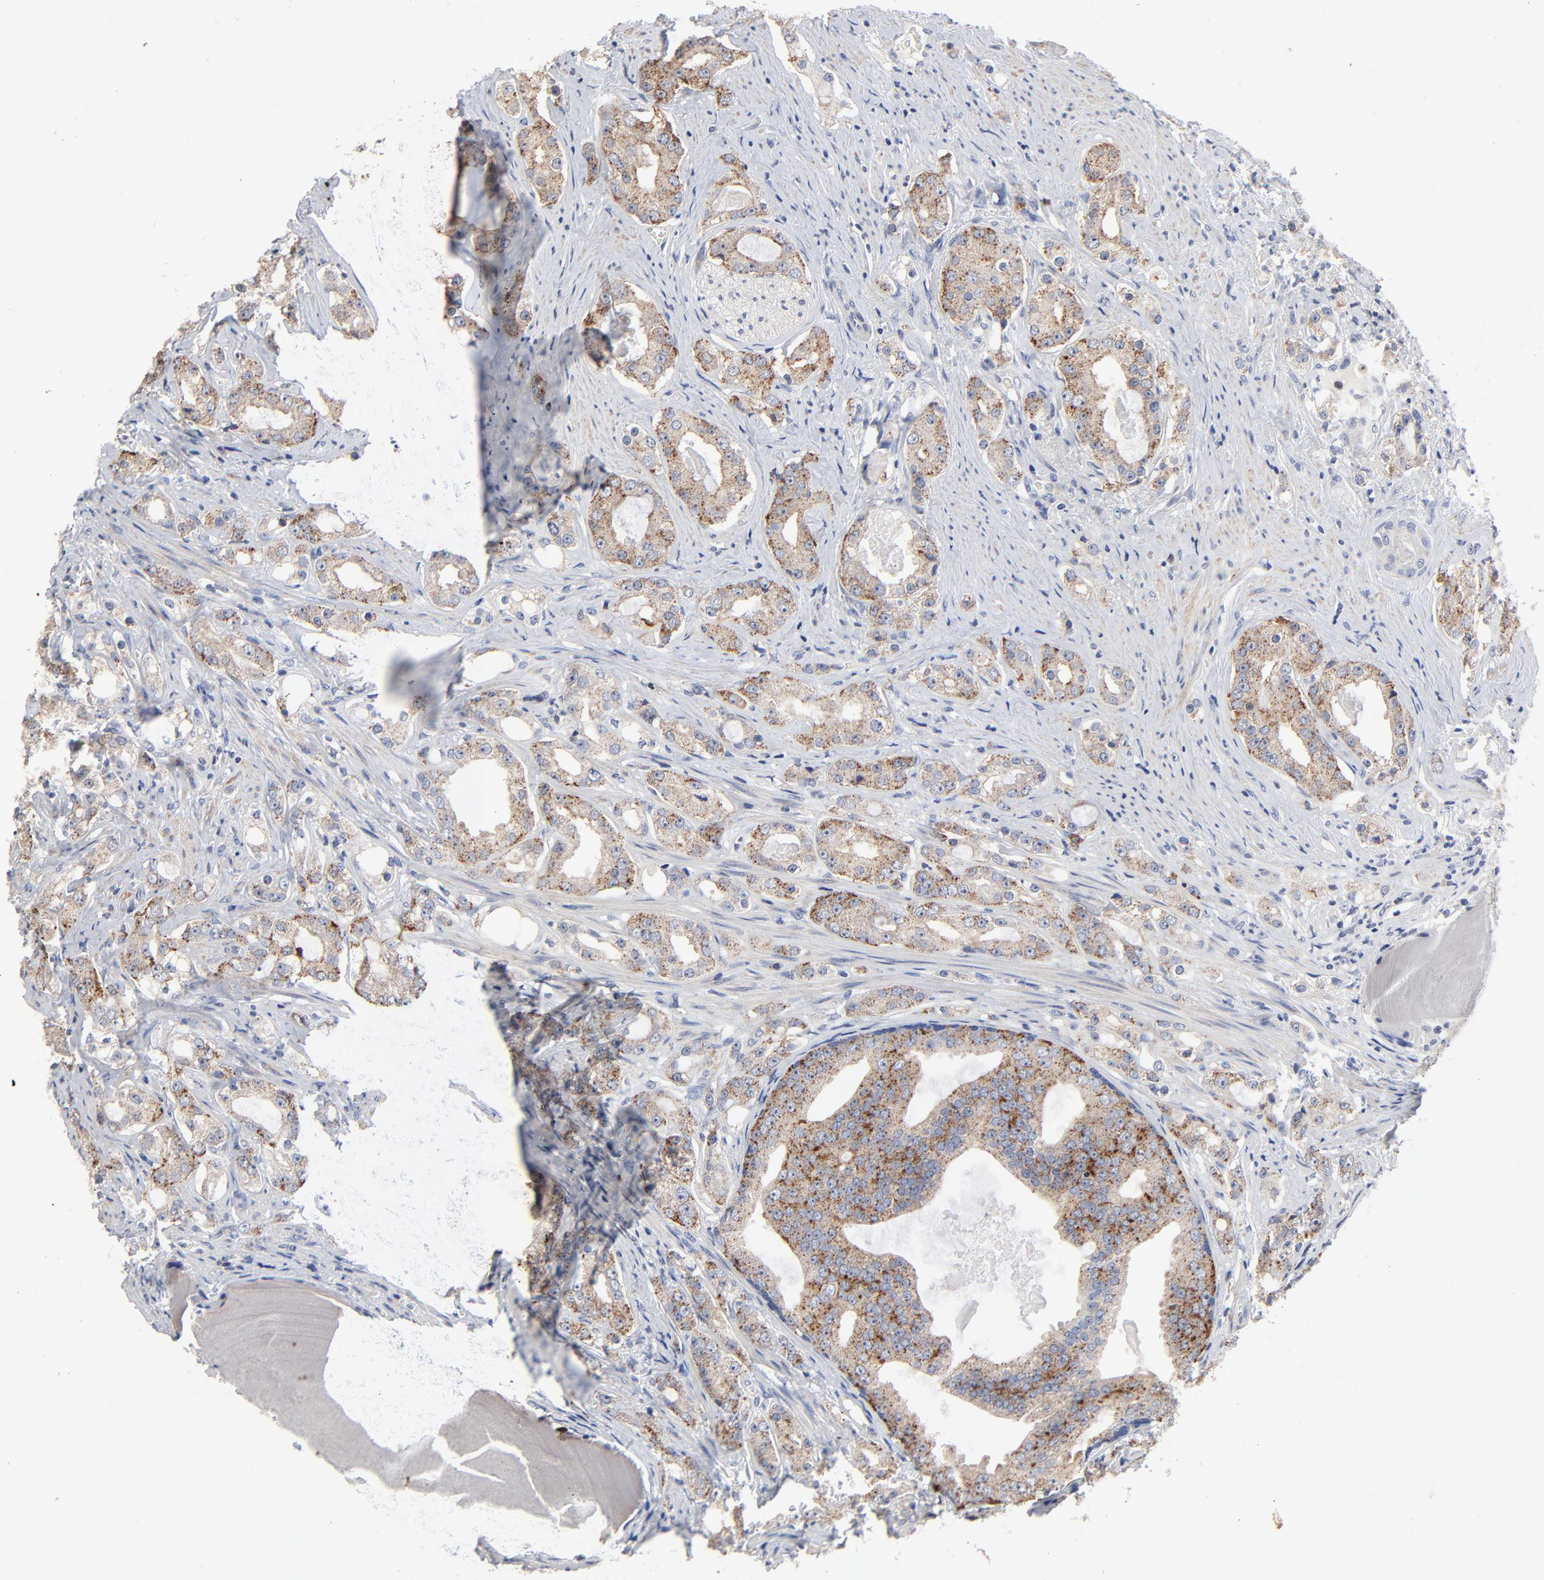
{"staining": {"intensity": "strong", "quantity": ">75%", "location": "cytoplasmic/membranous"}, "tissue": "prostate cancer", "cell_type": "Tumor cells", "image_type": "cancer", "snomed": [{"axis": "morphology", "description": "Adenocarcinoma, High grade"}, {"axis": "topography", "description": "Prostate"}], "caption": "The immunohistochemical stain highlights strong cytoplasmic/membranous expression in tumor cells of prostate cancer tissue. (Stains: DAB in brown, nuclei in blue, Microscopy: brightfield microscopy at high magnification).", "gene": "AADAC", "patient": {"sex": "male", "age": 68}}